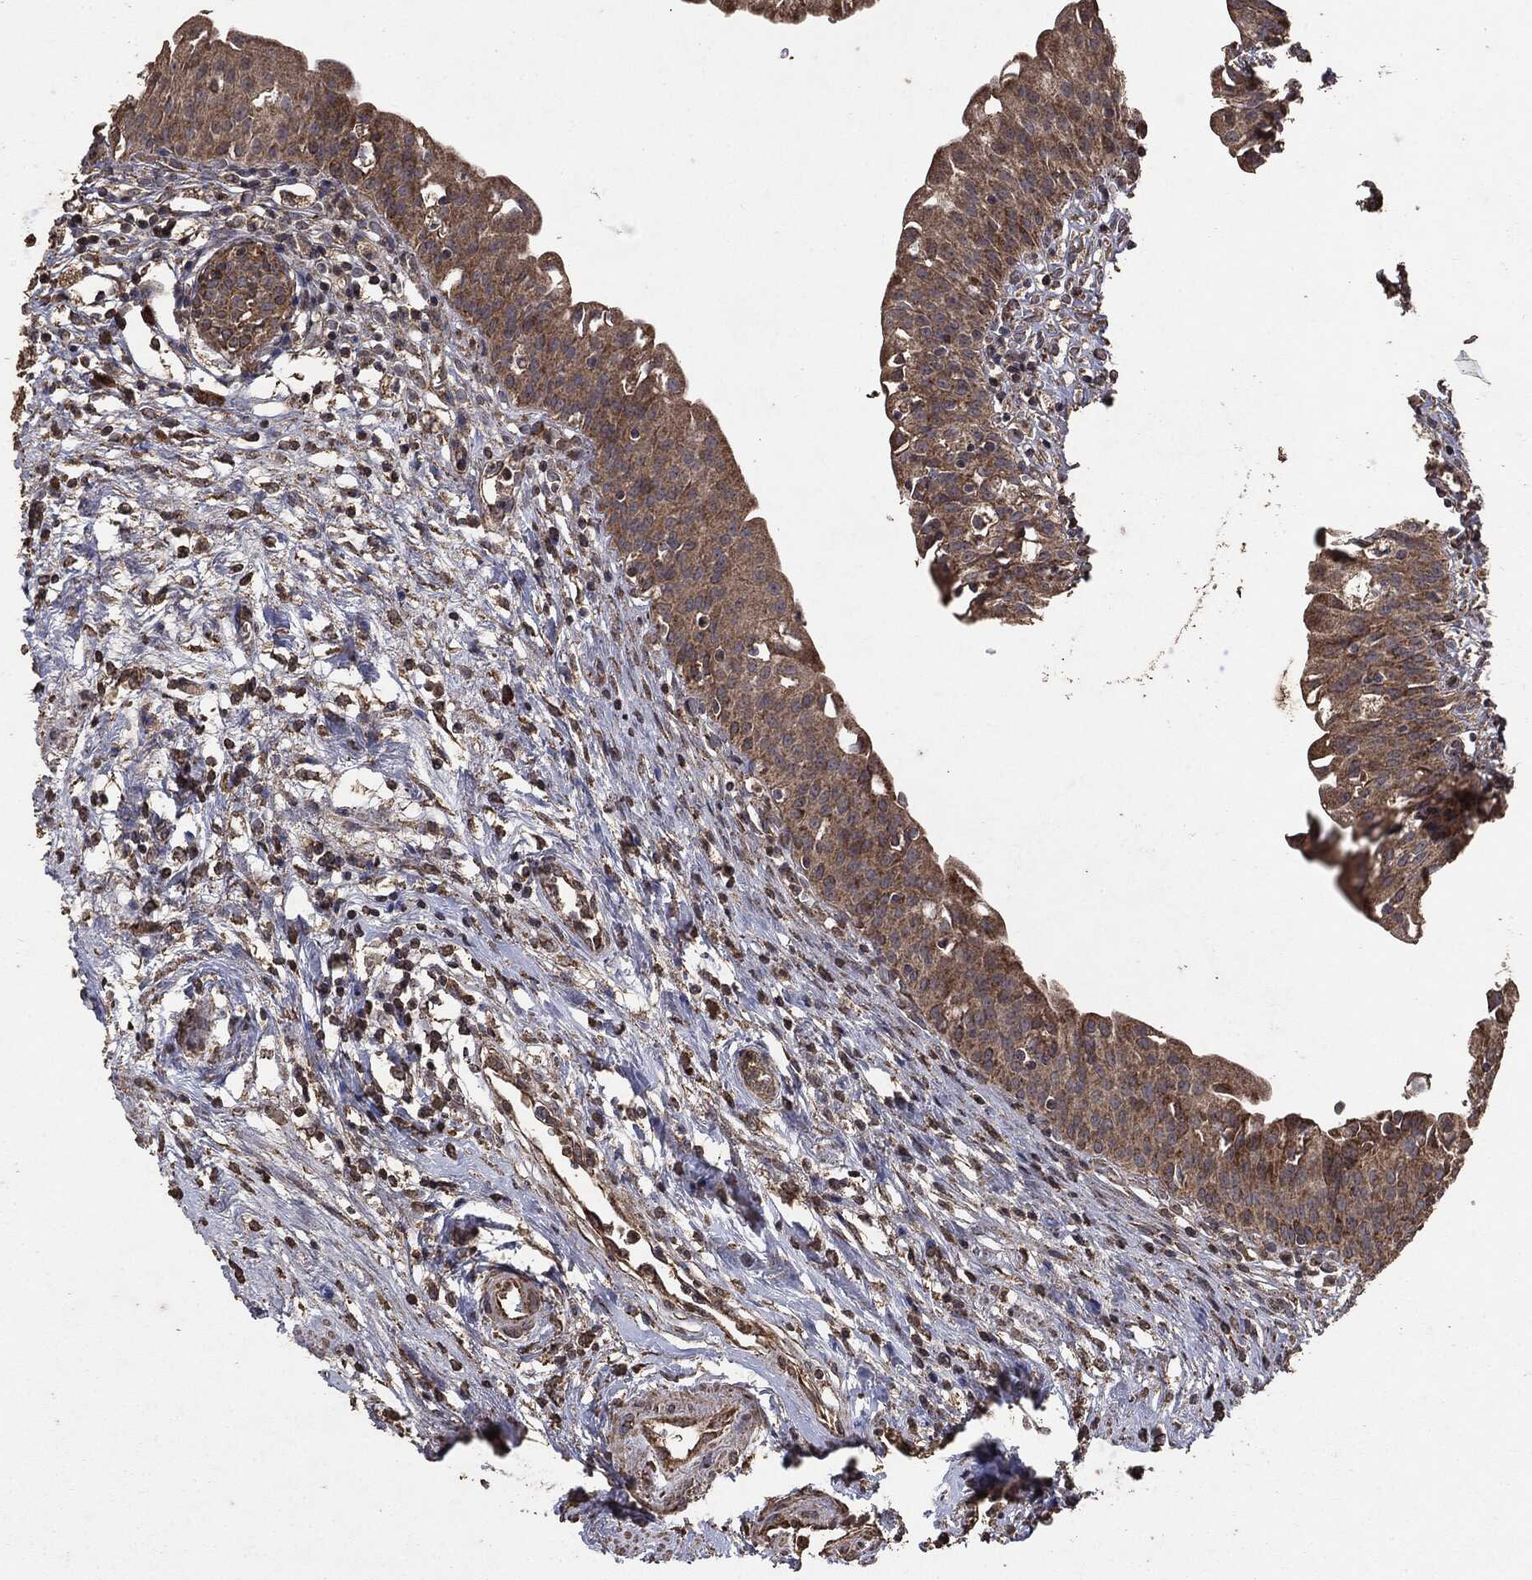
{"staining": {"intensity": "moderate", "quantity": ">75%", "location": "cytoplasmic/membranous"}, "tissue": "urinary bladder", "cell_type": "Urothelial cells", "image_type": "normal", "snomed": [{"axis": "morphology", "description": "Normal tissue, NOS"}, {"axis": "topography", "description": "Urinary bladder"}], "caption": "Brown immunohistochemical staining in unremarkable human urinary bladder reveals moderate cytoplasmic/membranous expression in about >75% of urothelial cells.", "gene": "MTOR", "patient": {"sex": "male", "age": 76}}